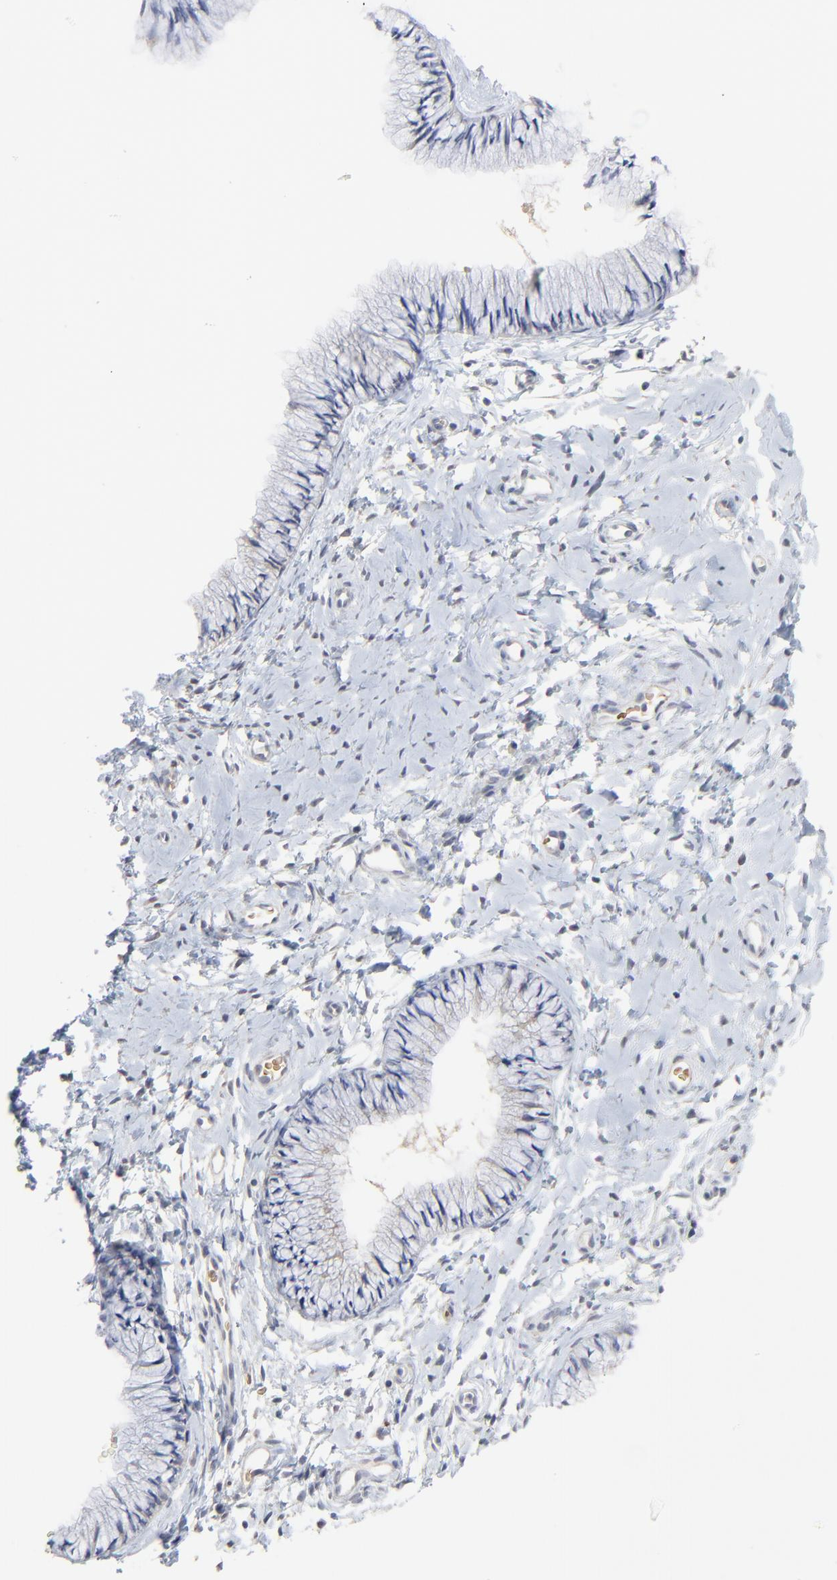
{"staining": {"intensity": "weak", "quantity": "25%-75%", "location": "cytoplasmic/membranous"}, "tissue": "cervix", "cell_type": "Glandular cells", "image_type": "normal", "snomed": [{"axis": "morphology", "description": "Normal tissue, NOS"}, {"axis": "topography", "description": "Cervix"}], "caption": "Benign cervix was stained to show a protein in brown. There is low levels of weak cytoplasmic/membranous positivity in approximately 25%-75% of glandular cells. The staining is performed using DAB brown chromogen to label protein expression. The nuclei are counter-stained blue using hematoxylin.", "gene": "FANCB", "patient": {"sex": "female", "age": 46}}